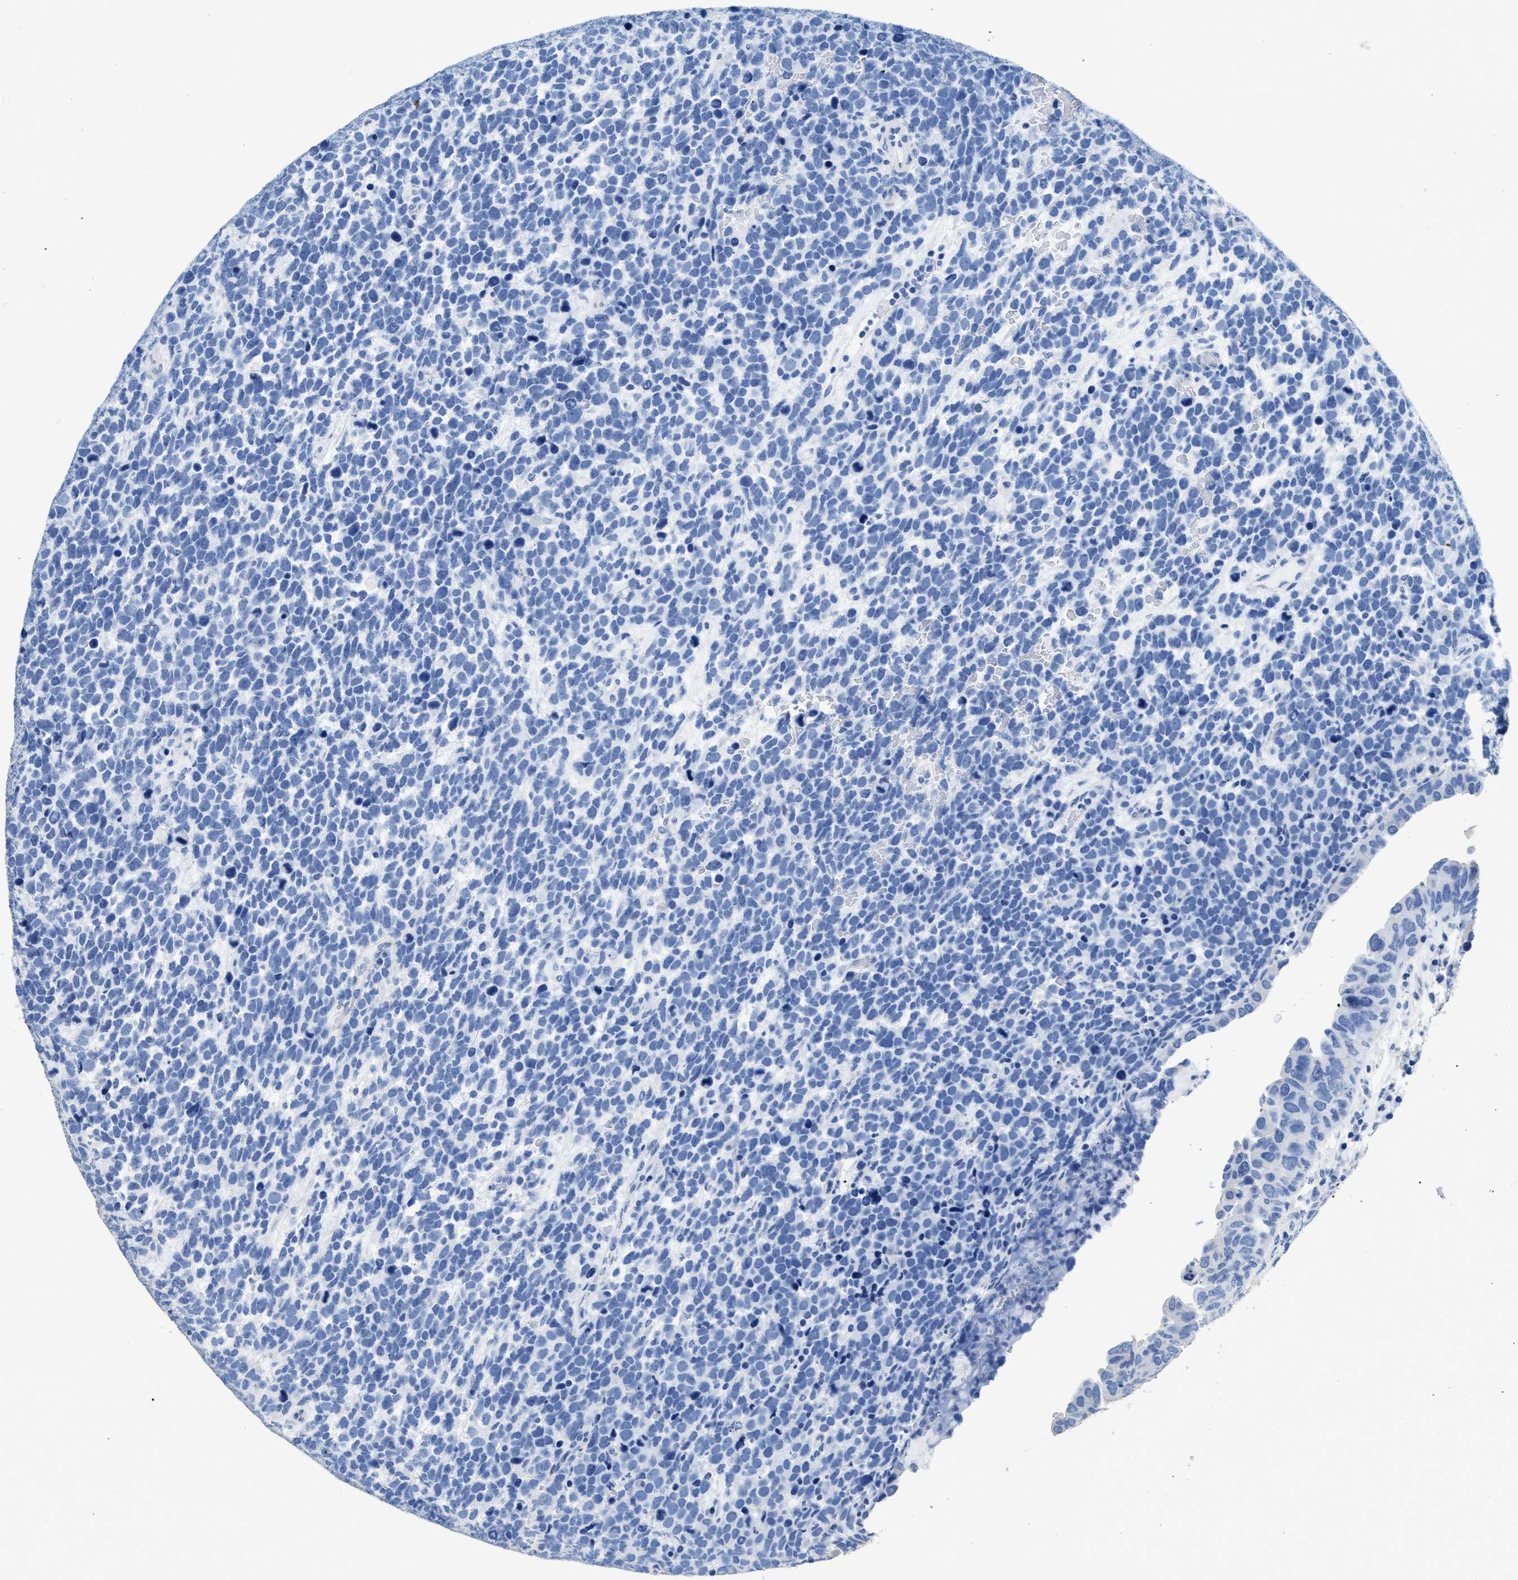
{"staining": {"intensity": "negative", "quantity": "none", "location": "none"}, "tissue": "urothelial cancer", "cell_type": "Tumor cells", "image_type": "cancer", "snomed": [{"axis": "morphology", "description": "Urothelial carcinoma, High grade"}, {"axis": "topography", "description": "Urinary bladder"}], "caption": "DAB (3,3'-diaminobenzidine) immunohistochemical staining of high-grade urothelial carcinoma reveals no significant expression in tumor cells.", "gene": "DLC1", "patient": {"sex": "female", "age": 82}}